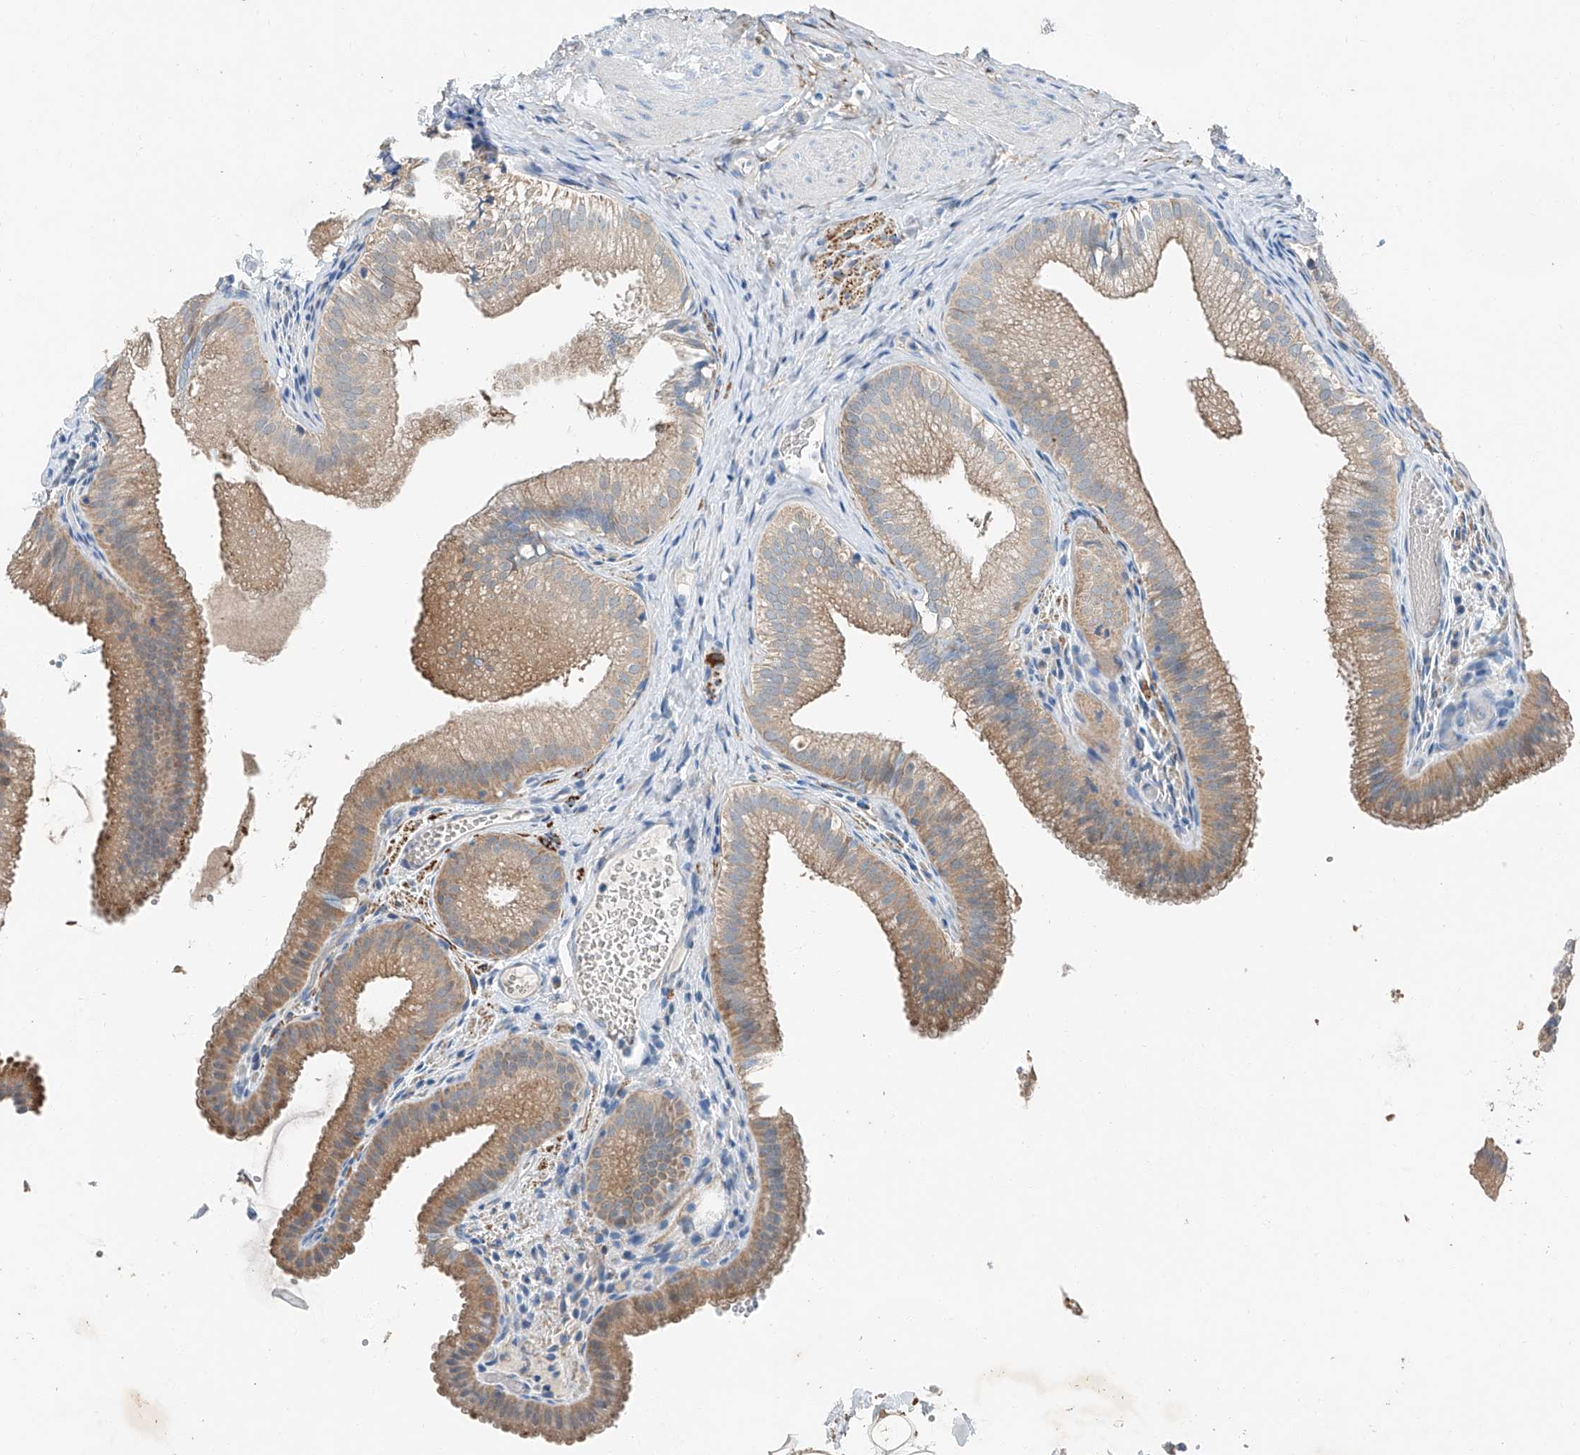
{"staining": {"intensity": "moderate", "quantity": "25%-75%", "location": "cytoplasmic/membranous"}, "tissue": "gallbladder", "cell_type": "Glandular cells", "image_type": "normal", "snomed": [{"axis": "morphology", "description": "Normal tissue, NOS"}, {"axis": "topography", "description": "Gallbladder"}], "caption": "A micrograph of gallbladder stained for a protein demonstrates moderate cytoplasmic/membranous brown staining in glandular cells. The protein is stained brown, and the nuclei are stained in blue (DAB IHC with brightfield microscopy, high magnification).", "gene": "MDGA1", "patient": {"sex": "female", "age": 30}}